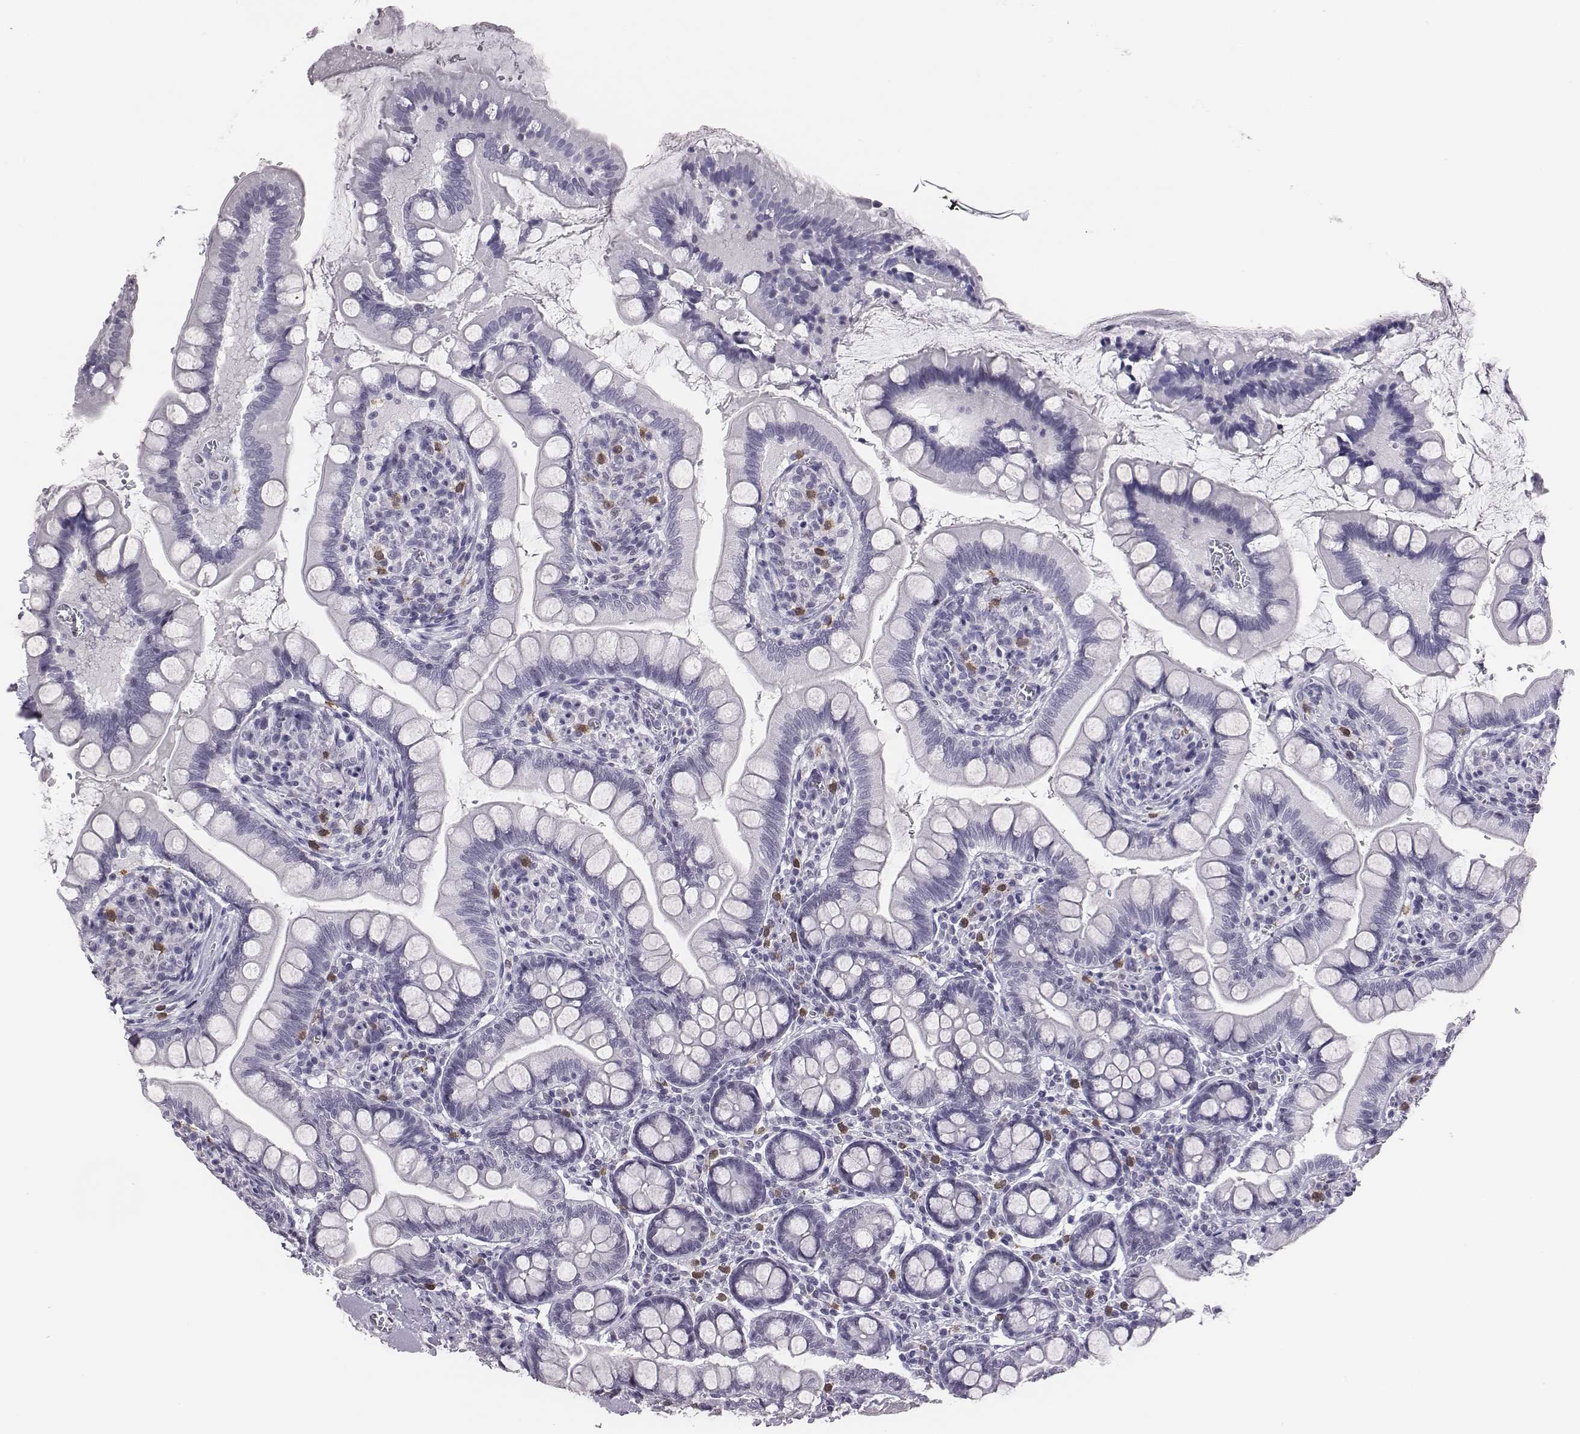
{"staining": {"intensity": "negative", "quantity": "none", "location": "none"}, "tissue": "small intestine", "cell_type": "Glandular cells", "image_type": "normal", "snomed": [{"axis": "morphology", "description": "Normal tissue, NOS"}, {"axis": "topography", "description": "Small intestine"}], "caption": "A high-resolution histopathology image shows immunohistochemistry staining of unremarkable small intestine, which exhibits no significant positivity in glandular cells. (Immunohistochemistry (ihc), brightfield microscopy, high magnification).", "gene": "ACOD1", "patient": {"sex": "female", "age": 56}}